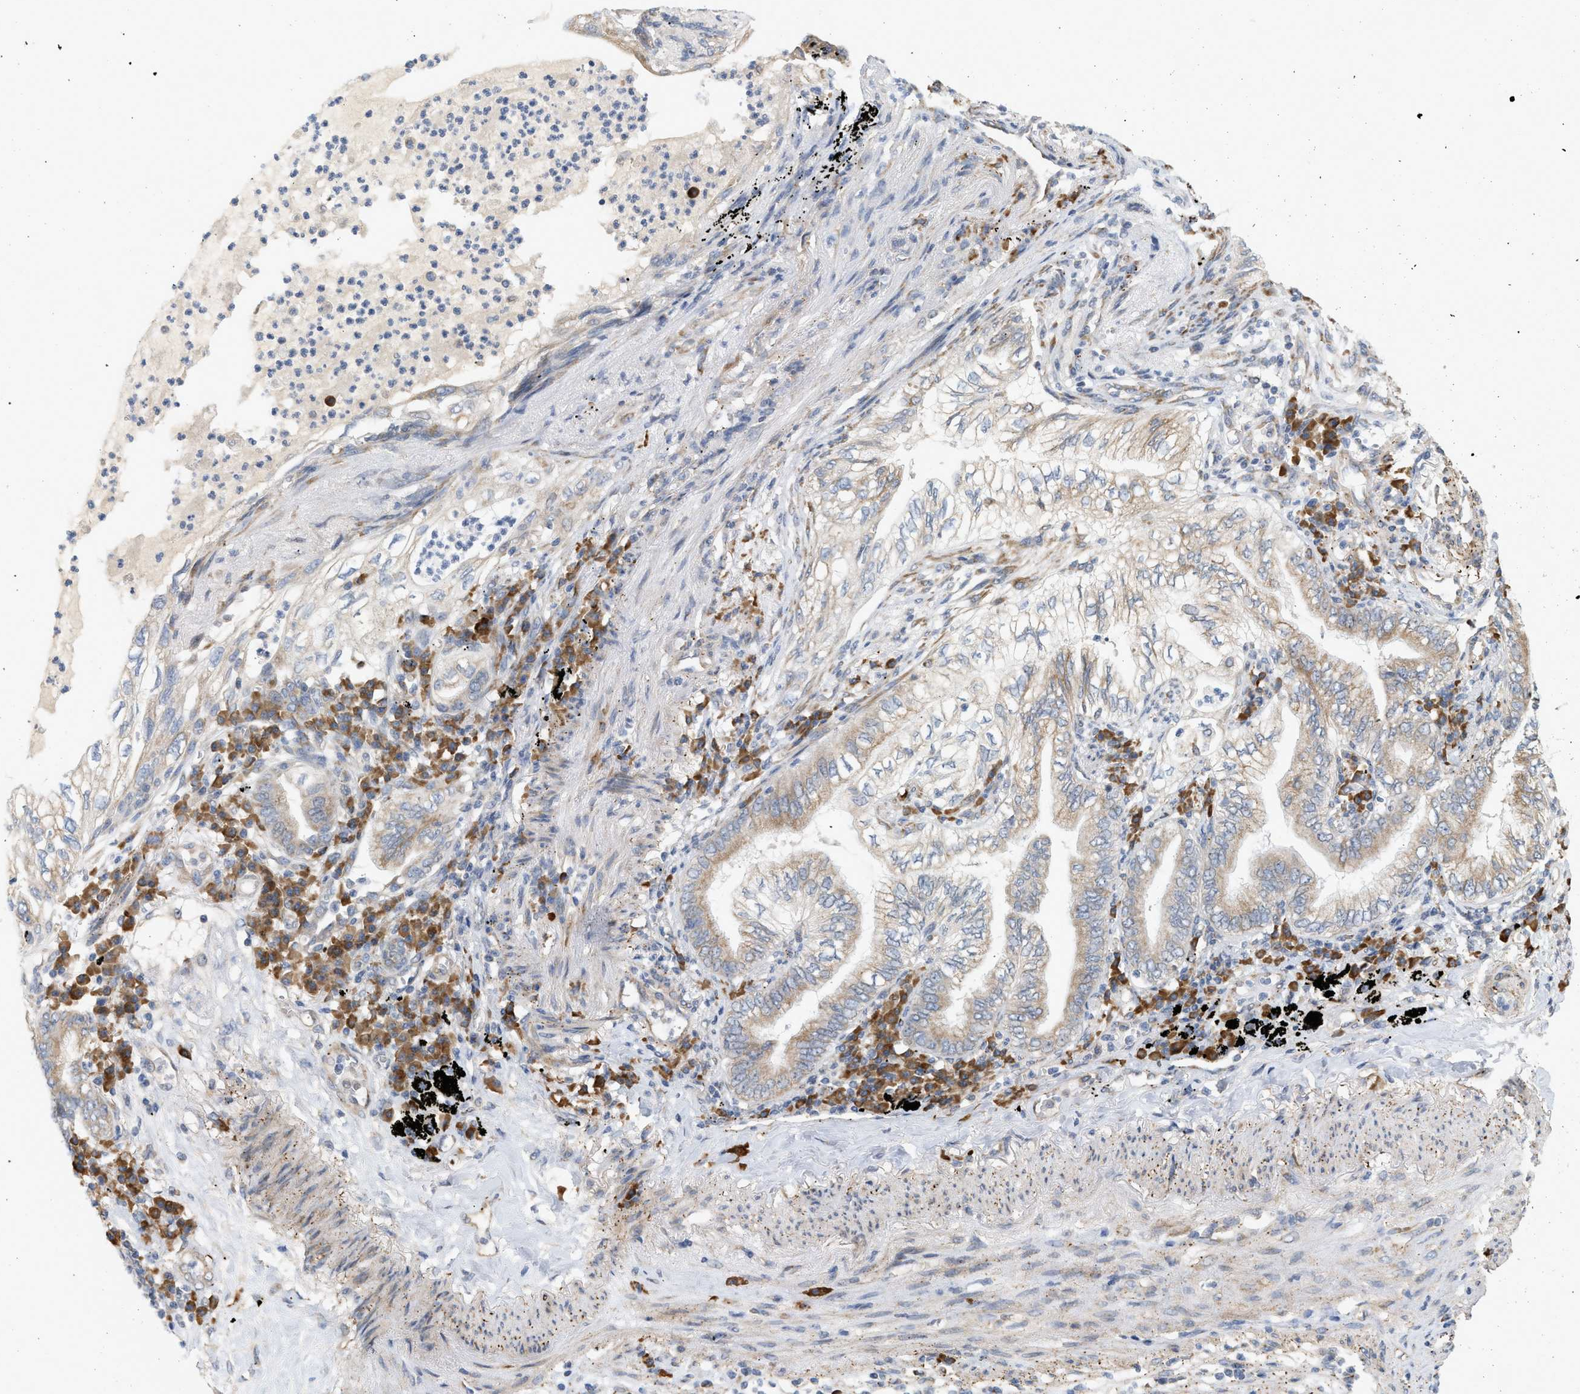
{"staining": {"intensity": "weak", "quantity": ">75%", "location": "cytoplasmic/membranous"}, "tissue": "lung cancer", "cell_type": "Tumor cells", "image_type": "cancer", "snomed": [{"axis": "morphology", "description": "Normal tissue, NOS"}, {"axis": "morphology", "description": "Adenocarcinoma, NOS"}, {"axis": "topography", "description": "Bronchus"}, {"axis": "topography", "description": "Lung"}], "caption": "Lung cancer stained with DAB (3,3'-diaminobenzidine) IHC shows low levels of weak cytoplasmic/membranous staining in approximately >75% of tumor cells.", "gene": "SVOP", "patient": {"sex": "female", "age": 70}}